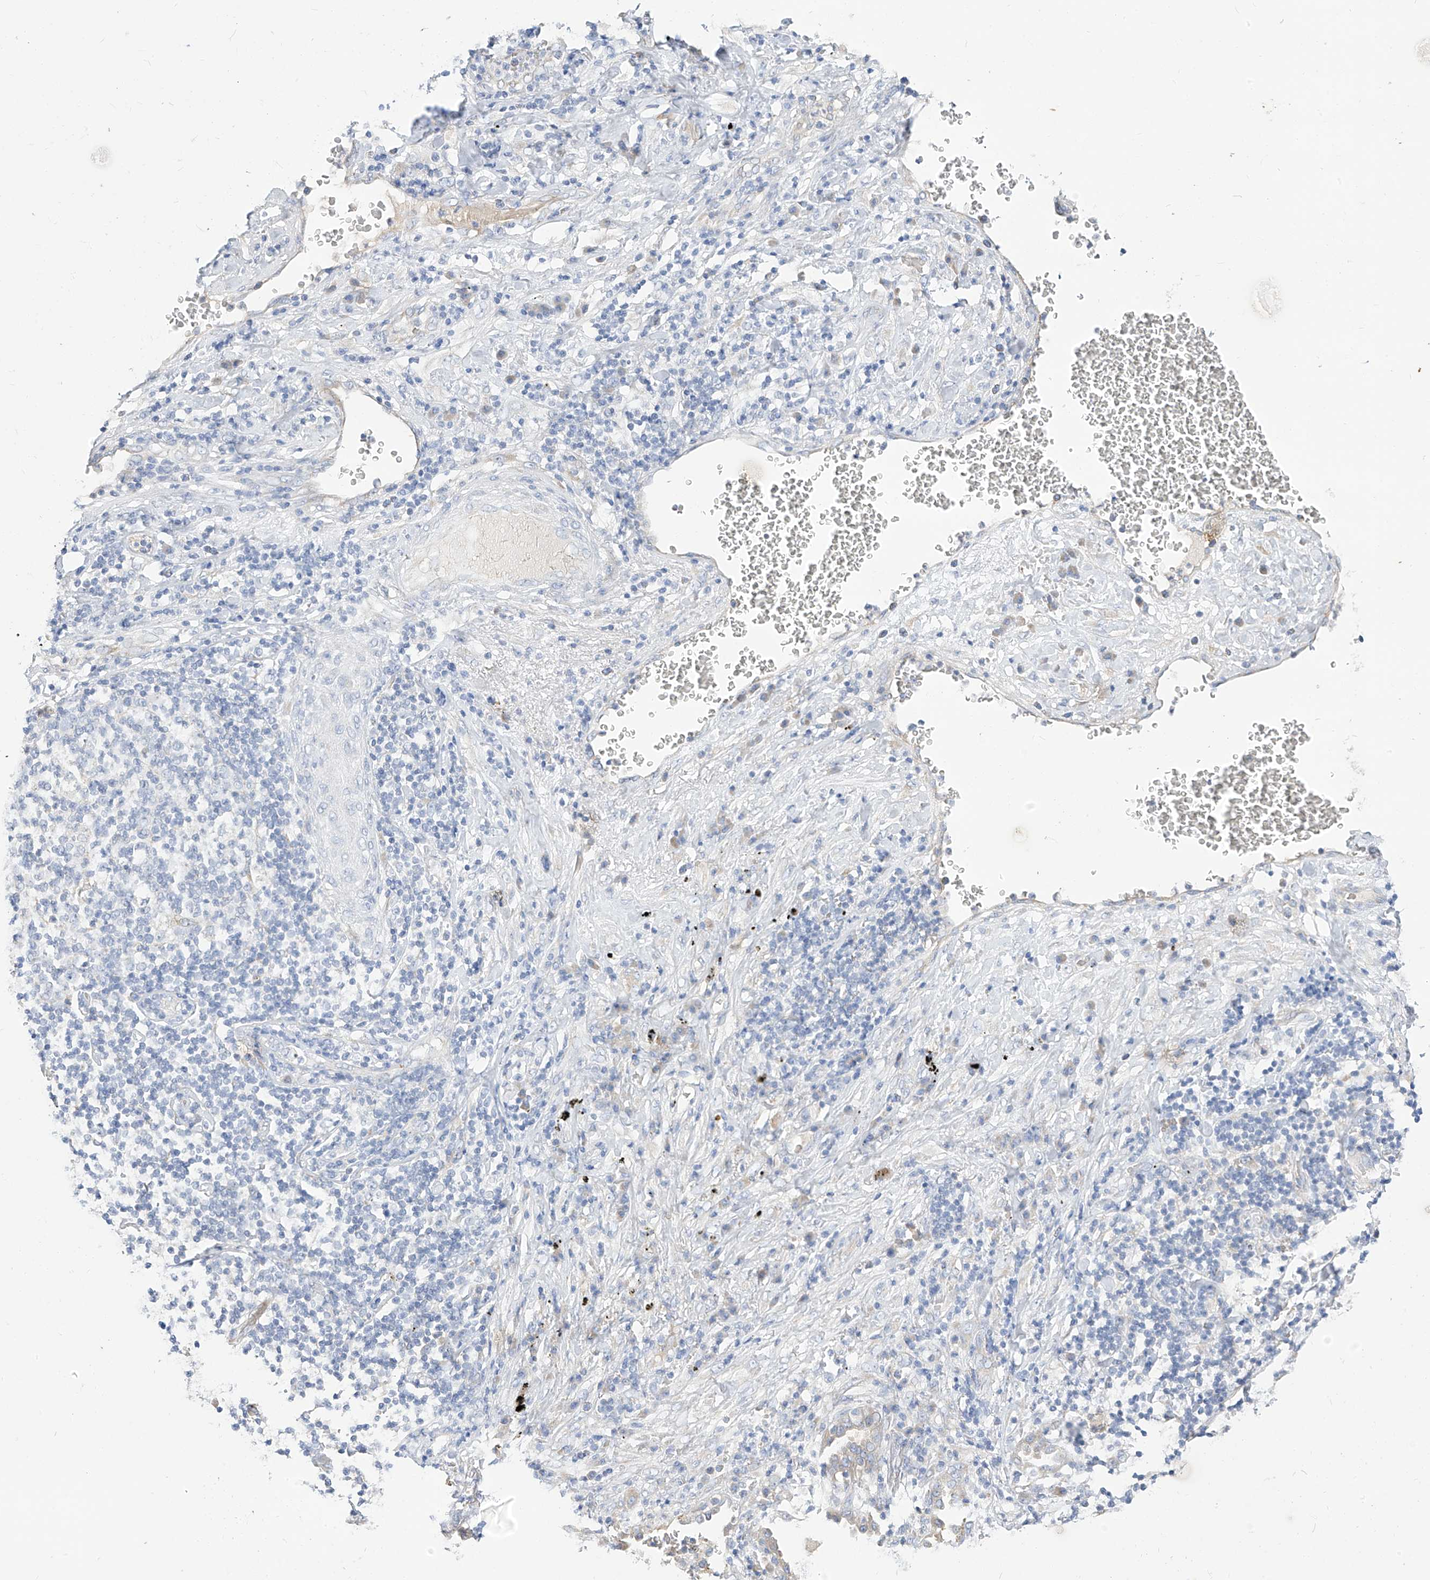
{"staining": {"intensity": "negative", "quantity": "none", "location": "none"}, "tissue": "lung cancer", "cell_type": "Tumor cells", "image_type": "cancer", "snomed": [{"axis": "morphology", "description": "Squamous cell carcinoma, NOS"}, {"axis": "topography", "description": "Lung"}], "caption": "Tumor cells are negative for brown protein staining in lung cancer.", "gene": "RASA2", "patient": {"sex": "female", "age": 63}}